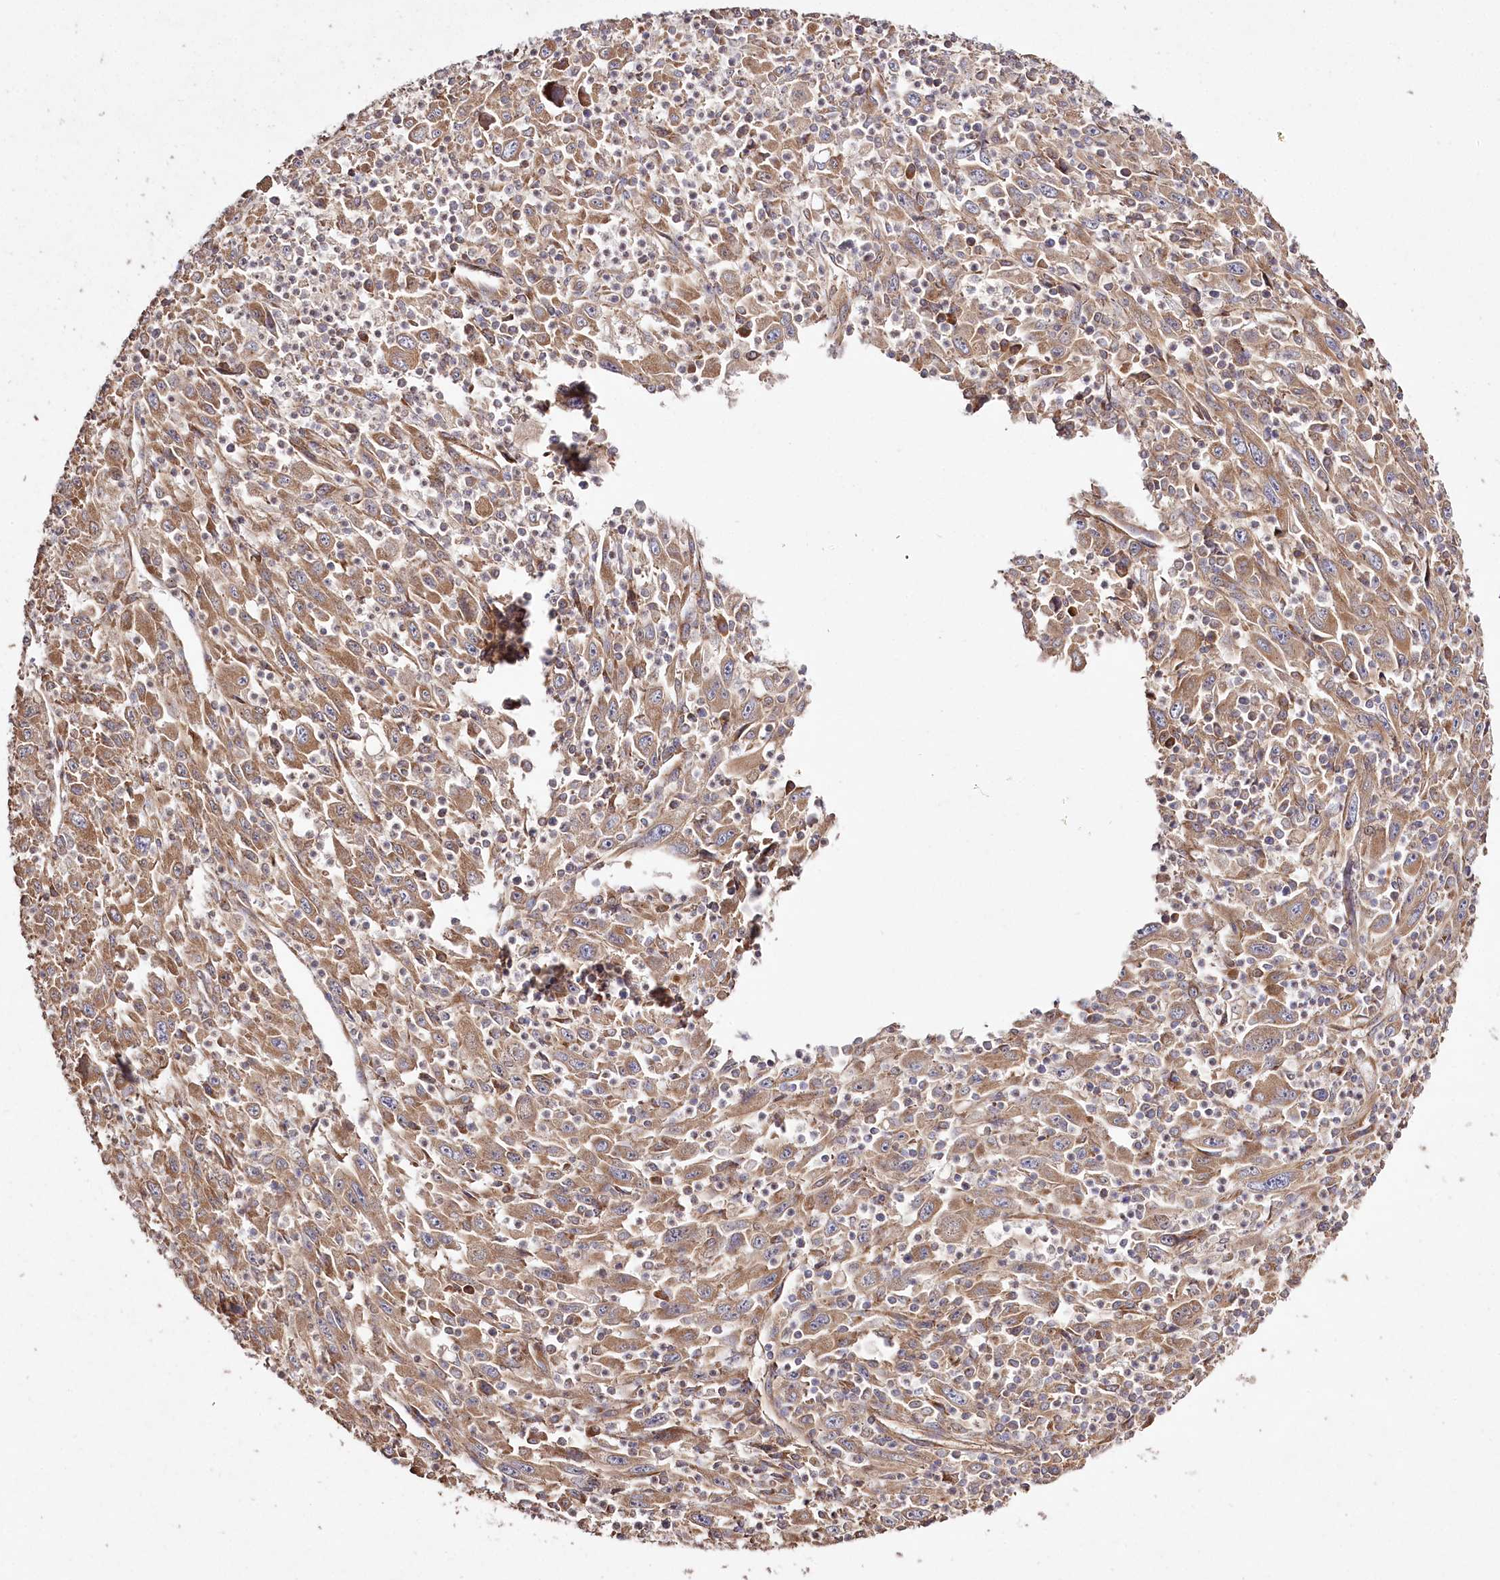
{"staining": {"intensity": "moderate", "quantity": ">75%", "location": "cytoplasmic/membranous"}, "tissue": "melanoma", "cell_type": "Tumor cells", "image_type": "cancer", "snomed": [{"axis": "morphology", "description": "Malignant melanoma, Metastatic site"}, {"axis": "topography", "description": "Skin"}], "caption": "This histopathology image demonstrates IHC staining of melanoma, with medium moderate cytoplasmic/membranous positivity in about >75% of tumor cells.", "gene": "PRSS53", "patient": {"sex": "female", "age": 56}}